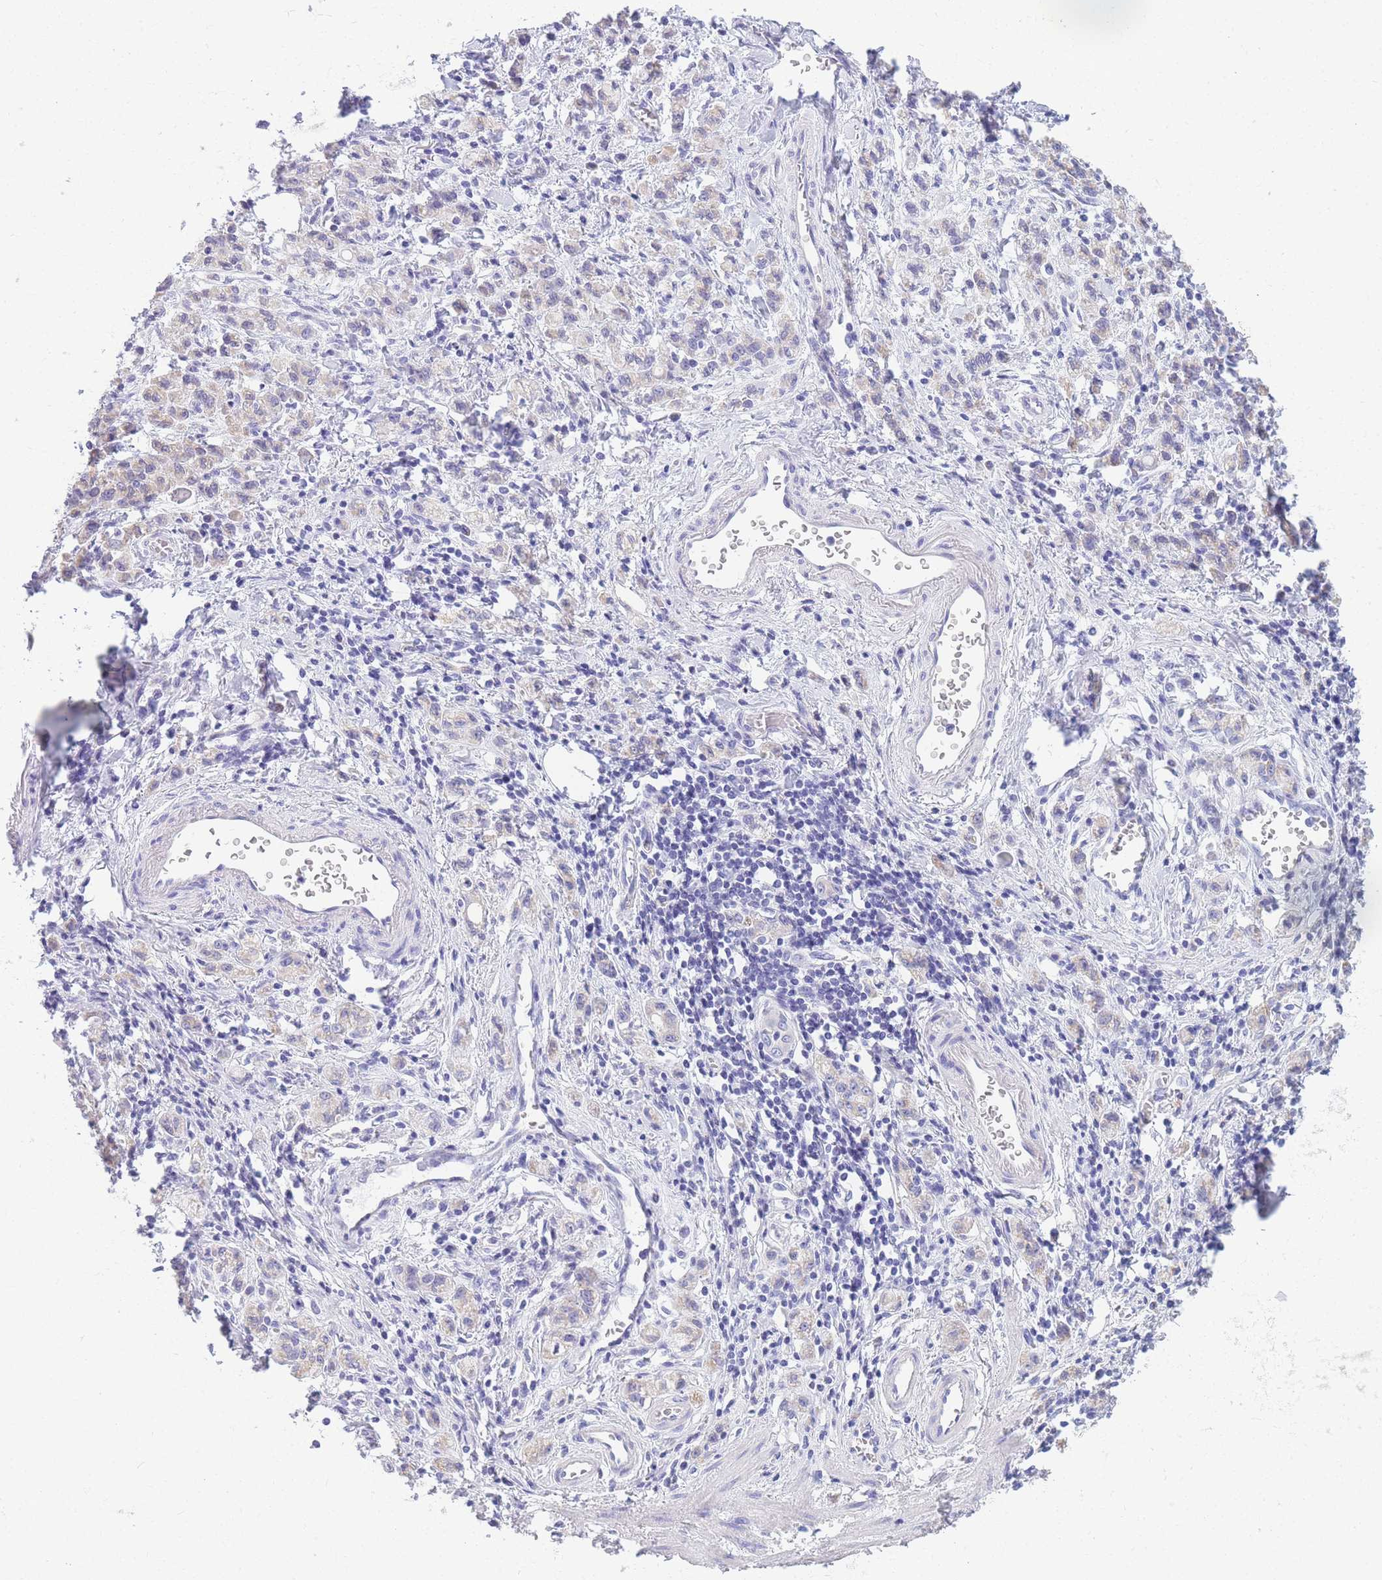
{"staining": {"intensity": "negative", "quantity": "none", "location": "none"}, "tissue": "stomach cancer", "cell_type": "Tumor cells", "image_type": "cancer", "snomed": [{"axis": "morphology", "description": "Adenocarcinoma, NOS"}, {"axis": "topography", "description": "Stomach"}], "caption": "This is an immunohistochemistry histopathology image of human stomach adenocarcinoma. There is no positivity in tumor cells.", "gene": "DHRS11", "patient": {"sex": "male", "age": 77}}